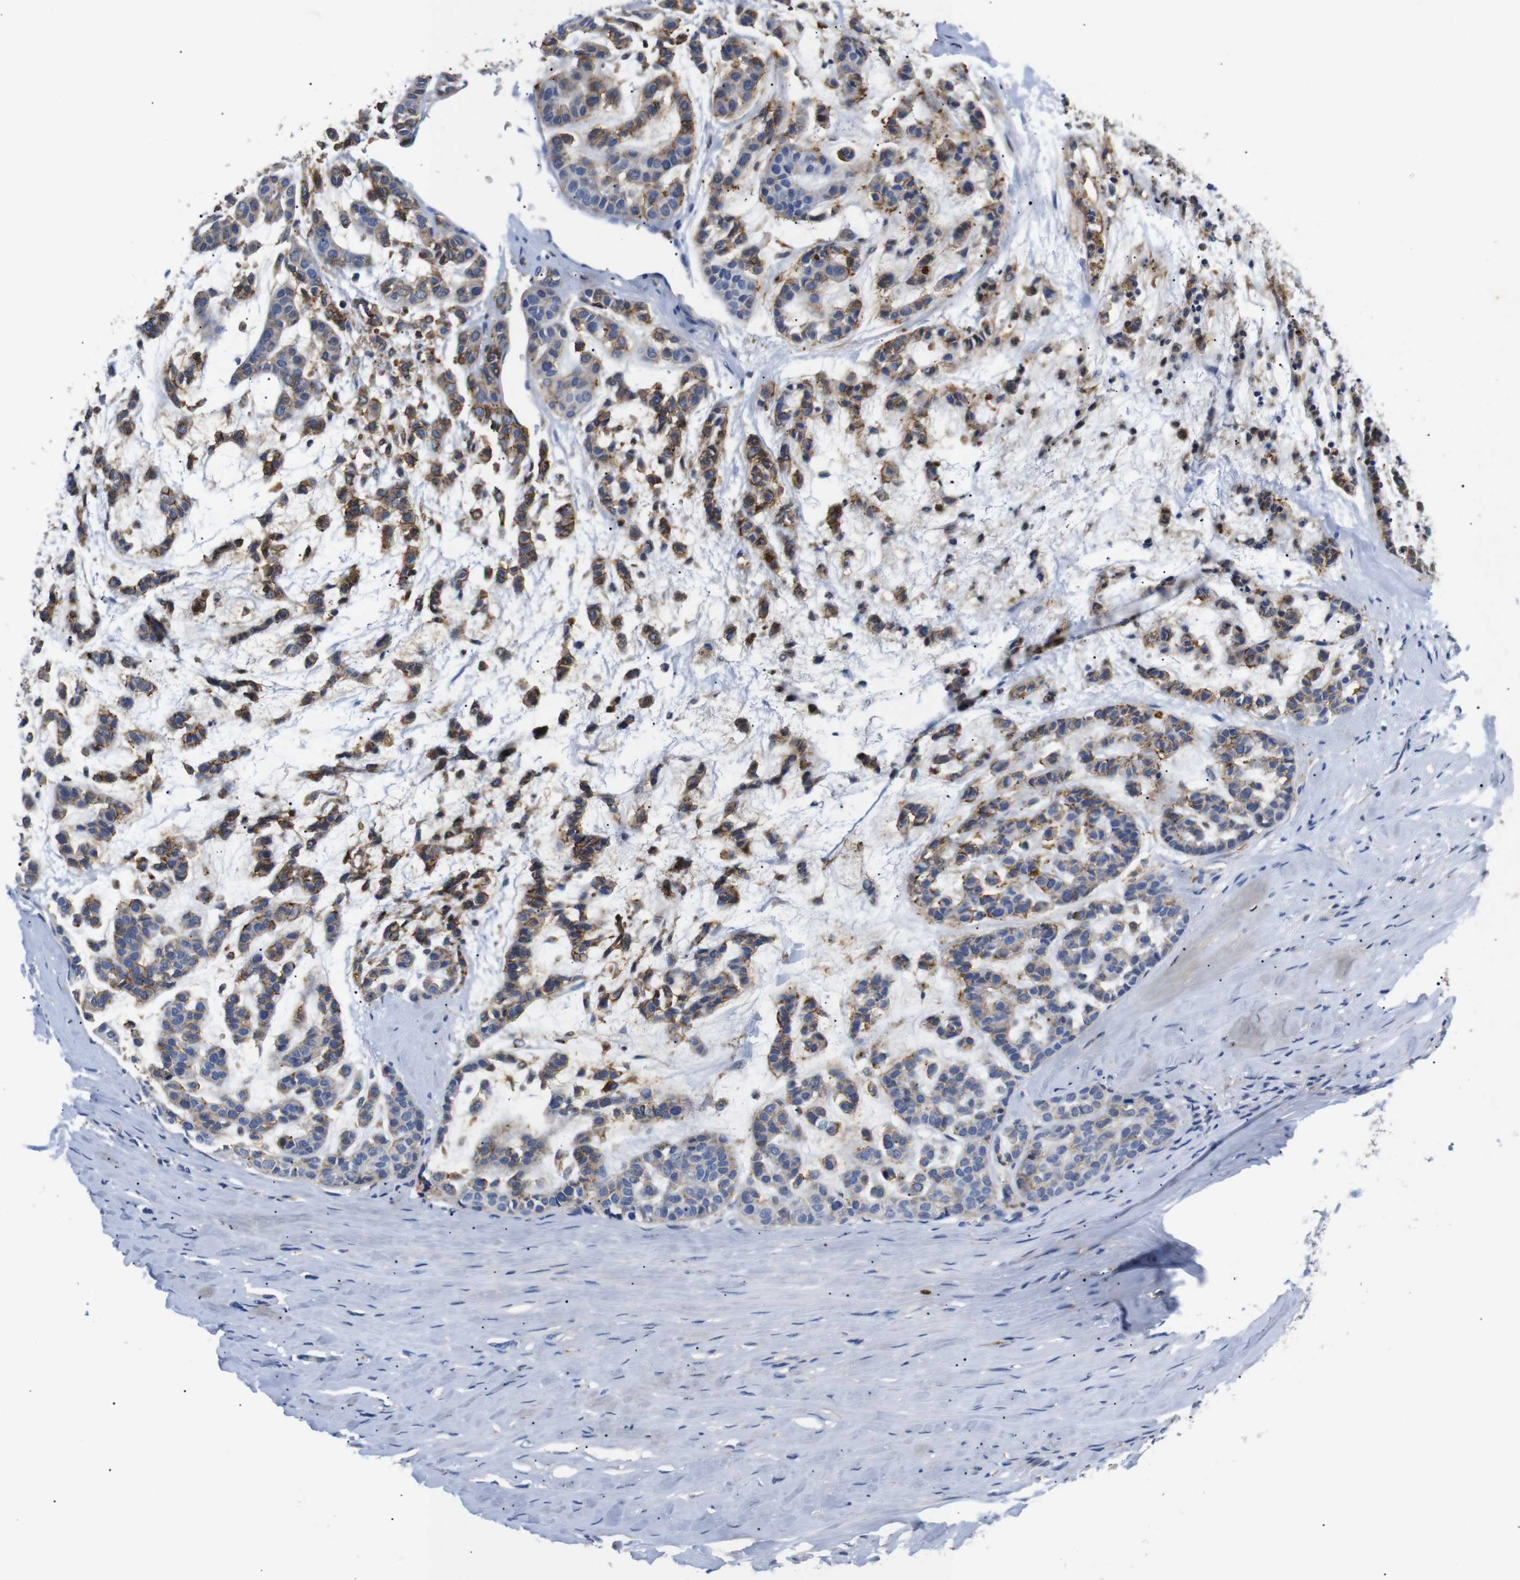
{"staining": {"intensity": "strong", "quantity": "25%-75%", "location": "cytoplasmic/membranous"}, "tissue": "head and neck cancer", "cell_type": "Tumor cells", "image_type": "cancer", "snomed": [{"axis": "morphology", "description": "Adenocarcinoma, NOS"}, {"axis": "morphology", "description": "Adenoma, NOS"}, {"axis": "topography", "description": "Head-Neck"}], "caption": "Brown immunohistochemical staining in head and neck adenocarcinoma displays strong cytoplasmic/membranous positivity in about 25%-75% of tumor cells.", "gene": "SDCBP", "patient": {"sex": "female", "age": 55}}